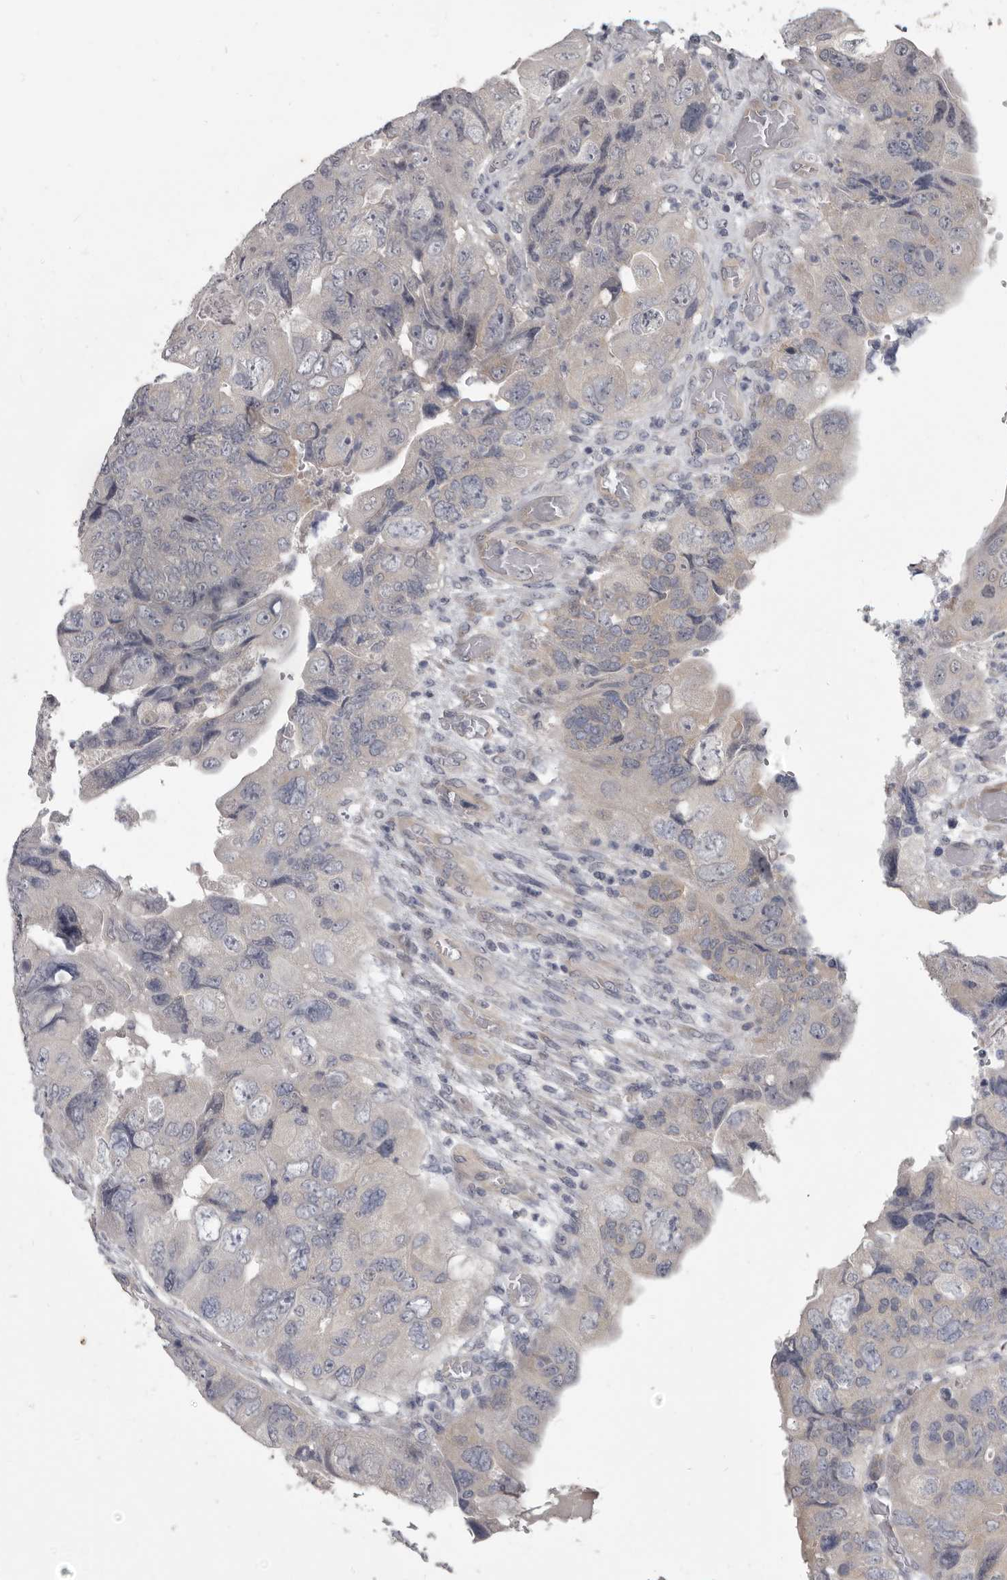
{"staining": {"intensity": "weak", "quantity": "<25%", "location": "cytoplasmic/membranous"}, "tissue": "colorectal cancer", "cell_type": "Tumor cells", "image_type": "cancer", "snomed": [{"axis": "morphology", "description": "Adenocarcinoma, NOS"}, {"axis": "topography", "description": "Rectum"}], "caption": "The IHC image has no significant expression in tumor cells of colorectal cancer (adenocarcinoma) tissue.", "gene": "GSK3B", "patient": {"sex": "male", "age": 63}}